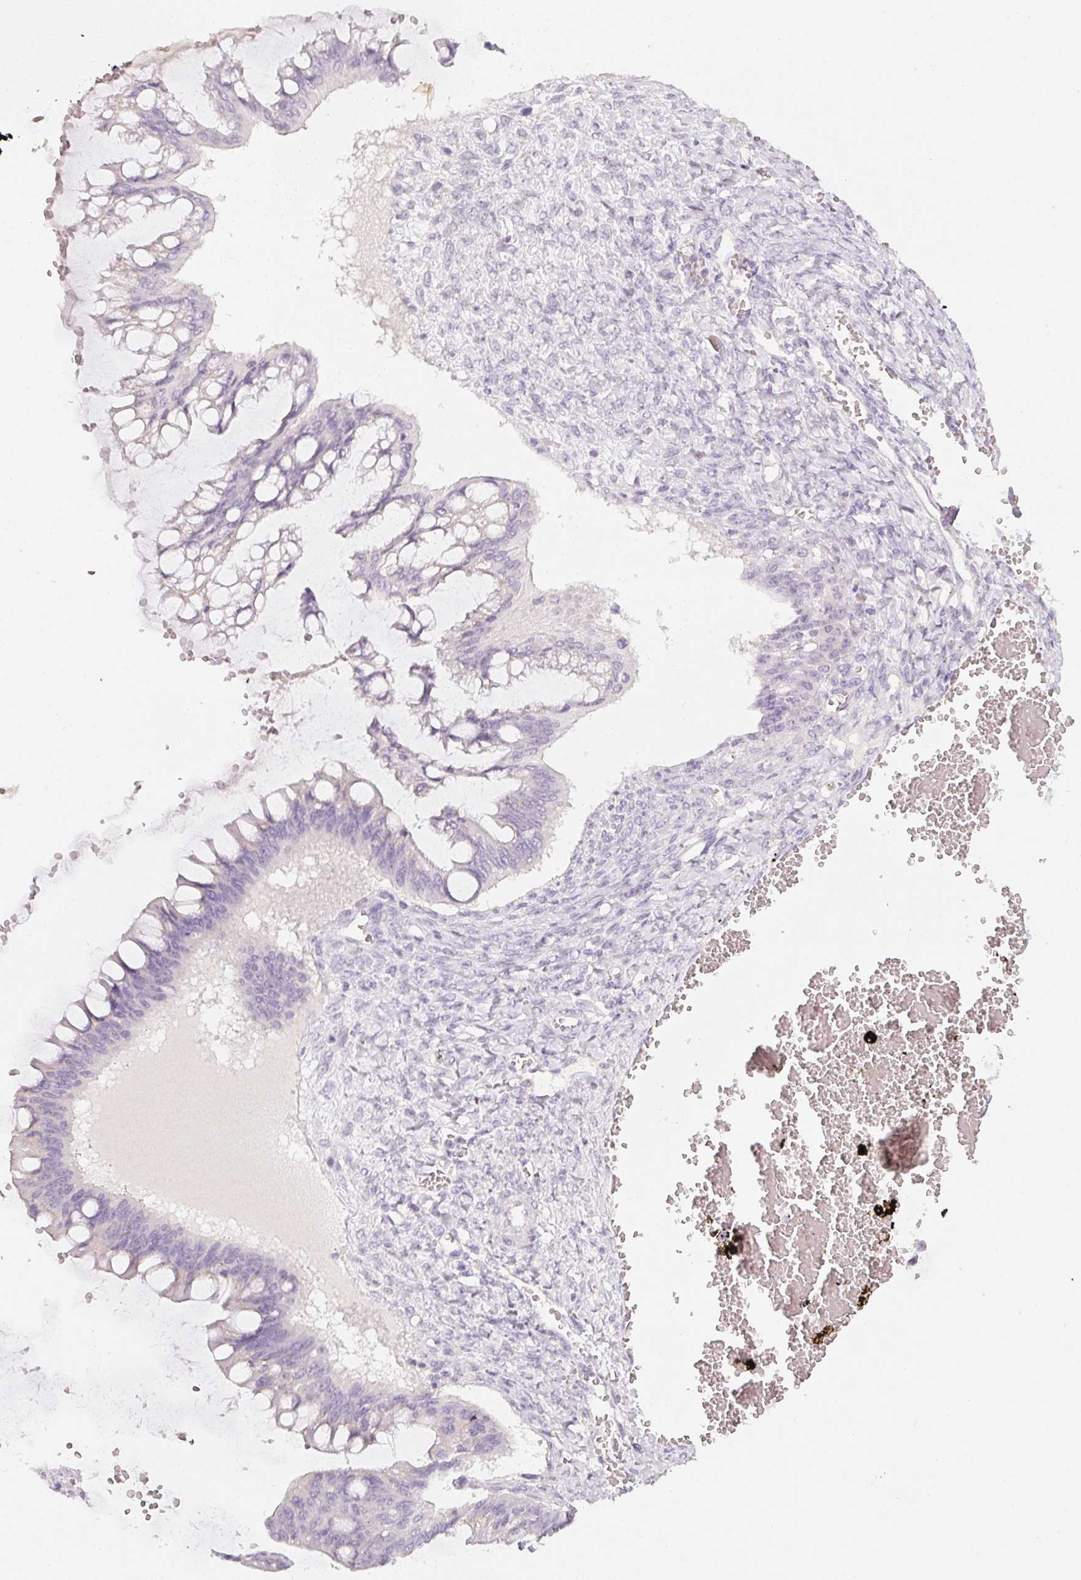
{"staining": {"intensity": "negative", "quantity": "none", "location": "none"}, "tissue": "ovarian cancer", "cell_type": "Tumor cells", "image_type": "cancer", "snomed": [{"axis": "morphology", "description": "Cystadenocarcinoma, mucinous, NOS"}, {"axis": "topography", "description": "Ovary"}], "caption": "A high-resolution photomicrograph shows immunohistochemistry staining of mucinous cystadenocarcinoma (ovarian), which demonstrates no significant staining in tumor cells.", "gene": "ENSG00000206549", "patient": {"sex": "female", "age": 73}}